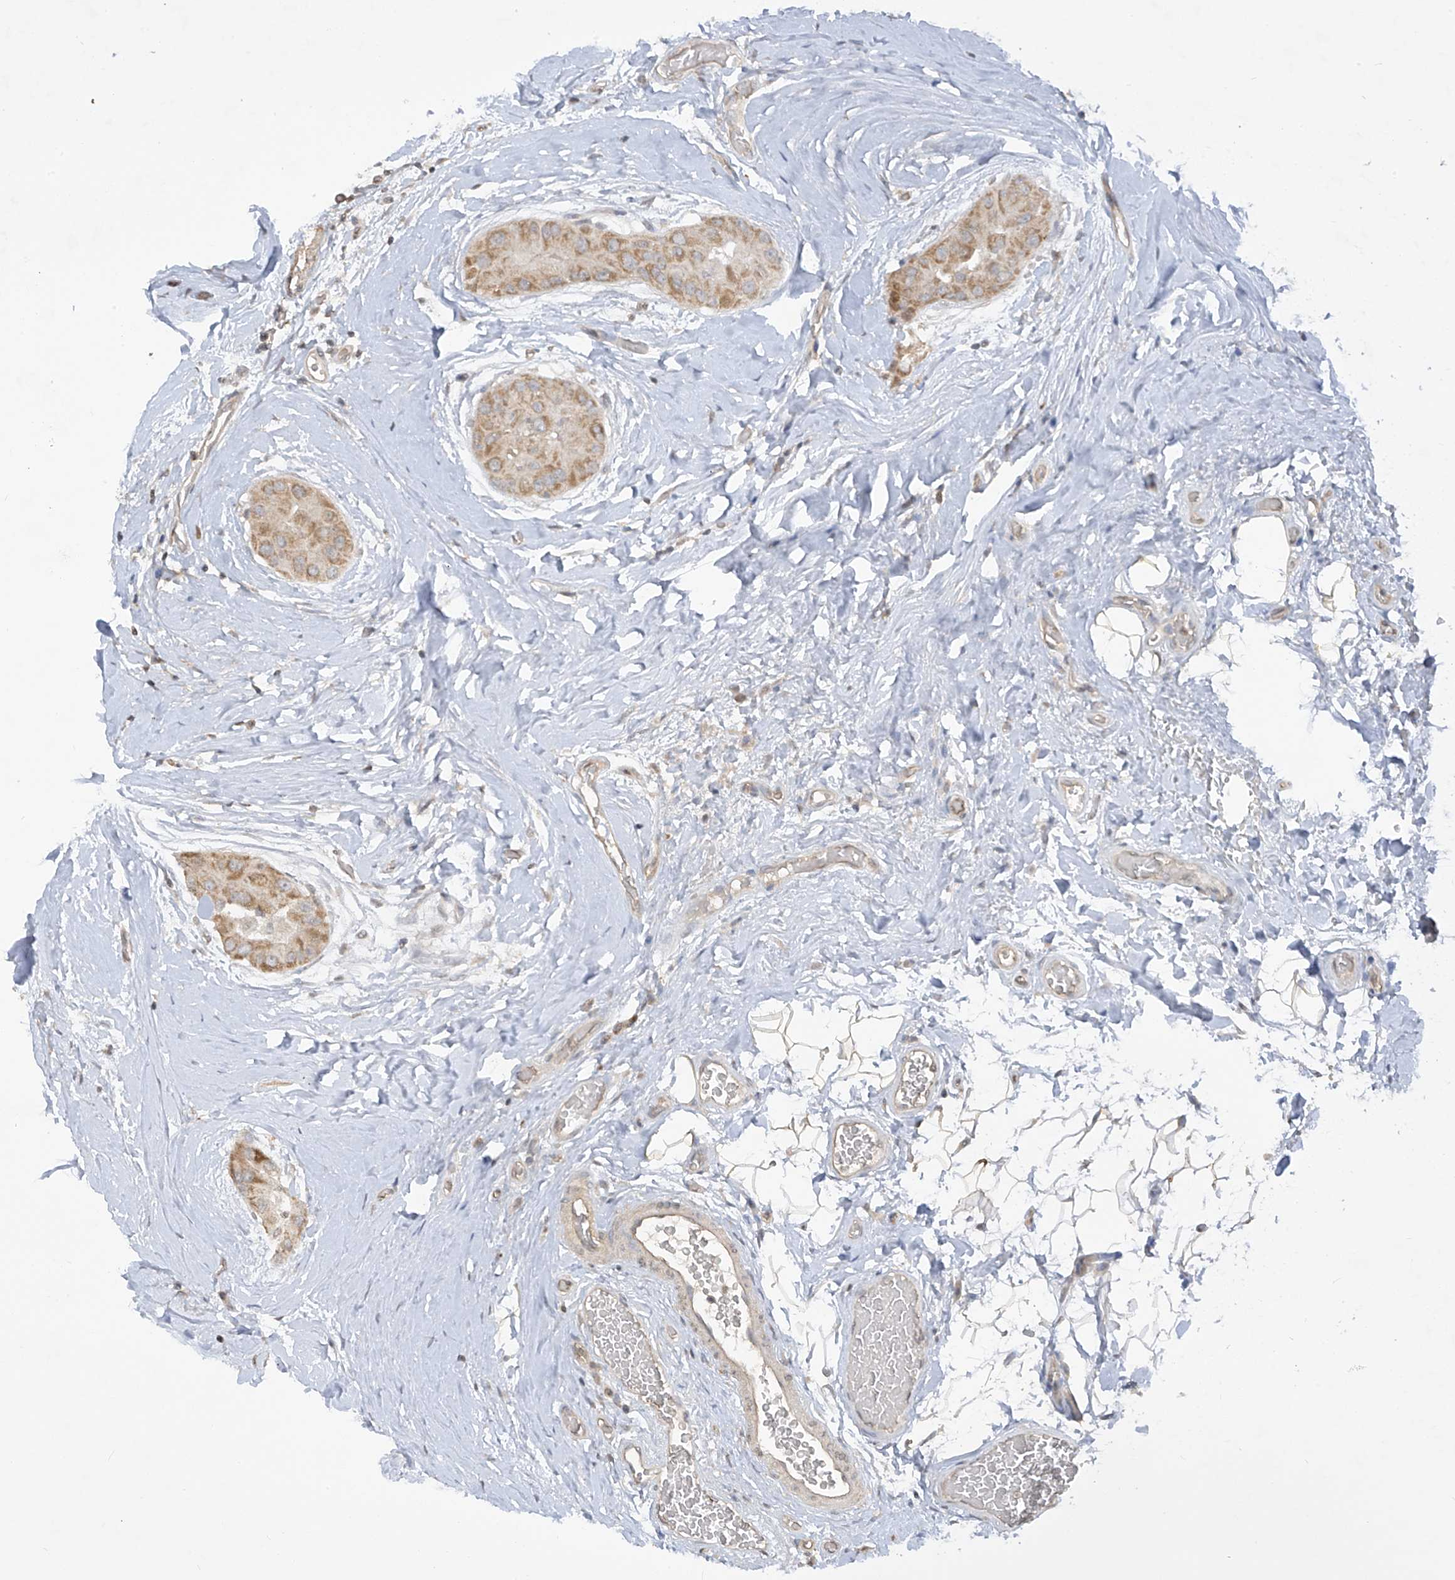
{"staining": {"intensity": "moderate", "quantity": ">75%", "location": "cytoplasmic/membranous"}, "tissue": "thyroid cancer", "cell_type": "Tumor cells", "image_type": "cancer", "snomed": [{"axis": "morphology", "description": "Papillary adenocarcinoma, NOS"}, {"axis": "topography", "description": "Thyroid gland"}], "caption": "Approximately >75% of tumor cells in thyroid cancer reveal moderate cytoplasmic/membranous protein staining as visualized by brown immunohistochemical staining.", "gene": "DGKQ", "patient": {"sex": "male", "age": 33}}